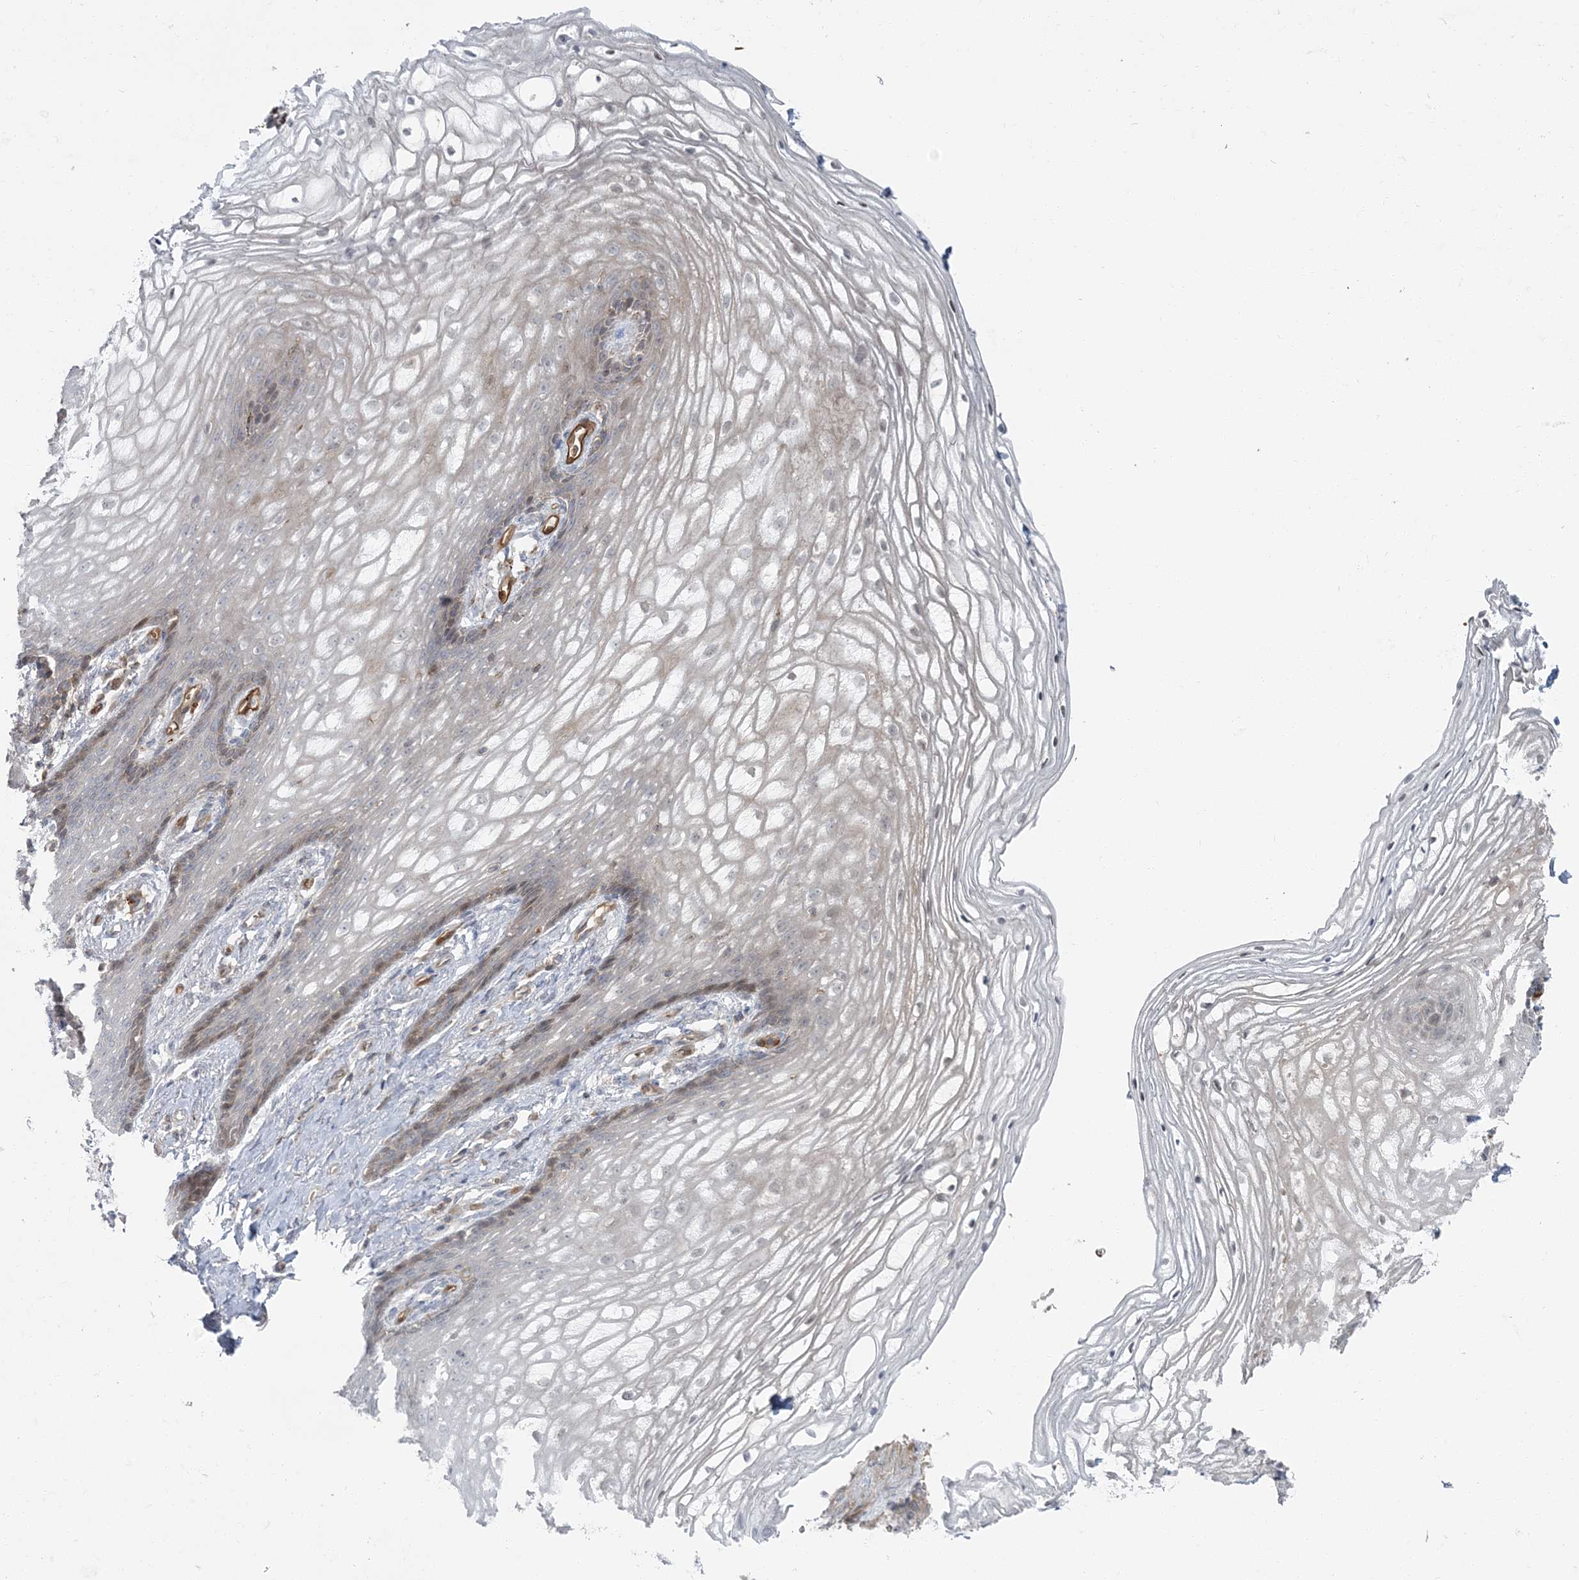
{"staining": {"intensity": "moderate", "quantity": "<25%", "location": "cytoplasmic/membranous"}, "tissue": "vagina", "cell_type": "Squamous epithelial cells", "image_type": "normal", "snomed": [{"axis": "morphology", "description": "Normal tissue, NOS"}, {"axis": "topography", "description": "Vagina"}], "caption": "A low amount of moderate cytoplasmic/membranous expression is identified in approximately <25% of squamous epithelial cells in benign vagina.", "gene": "RGCC", "patient": {"sex": "female", "age": 60}}